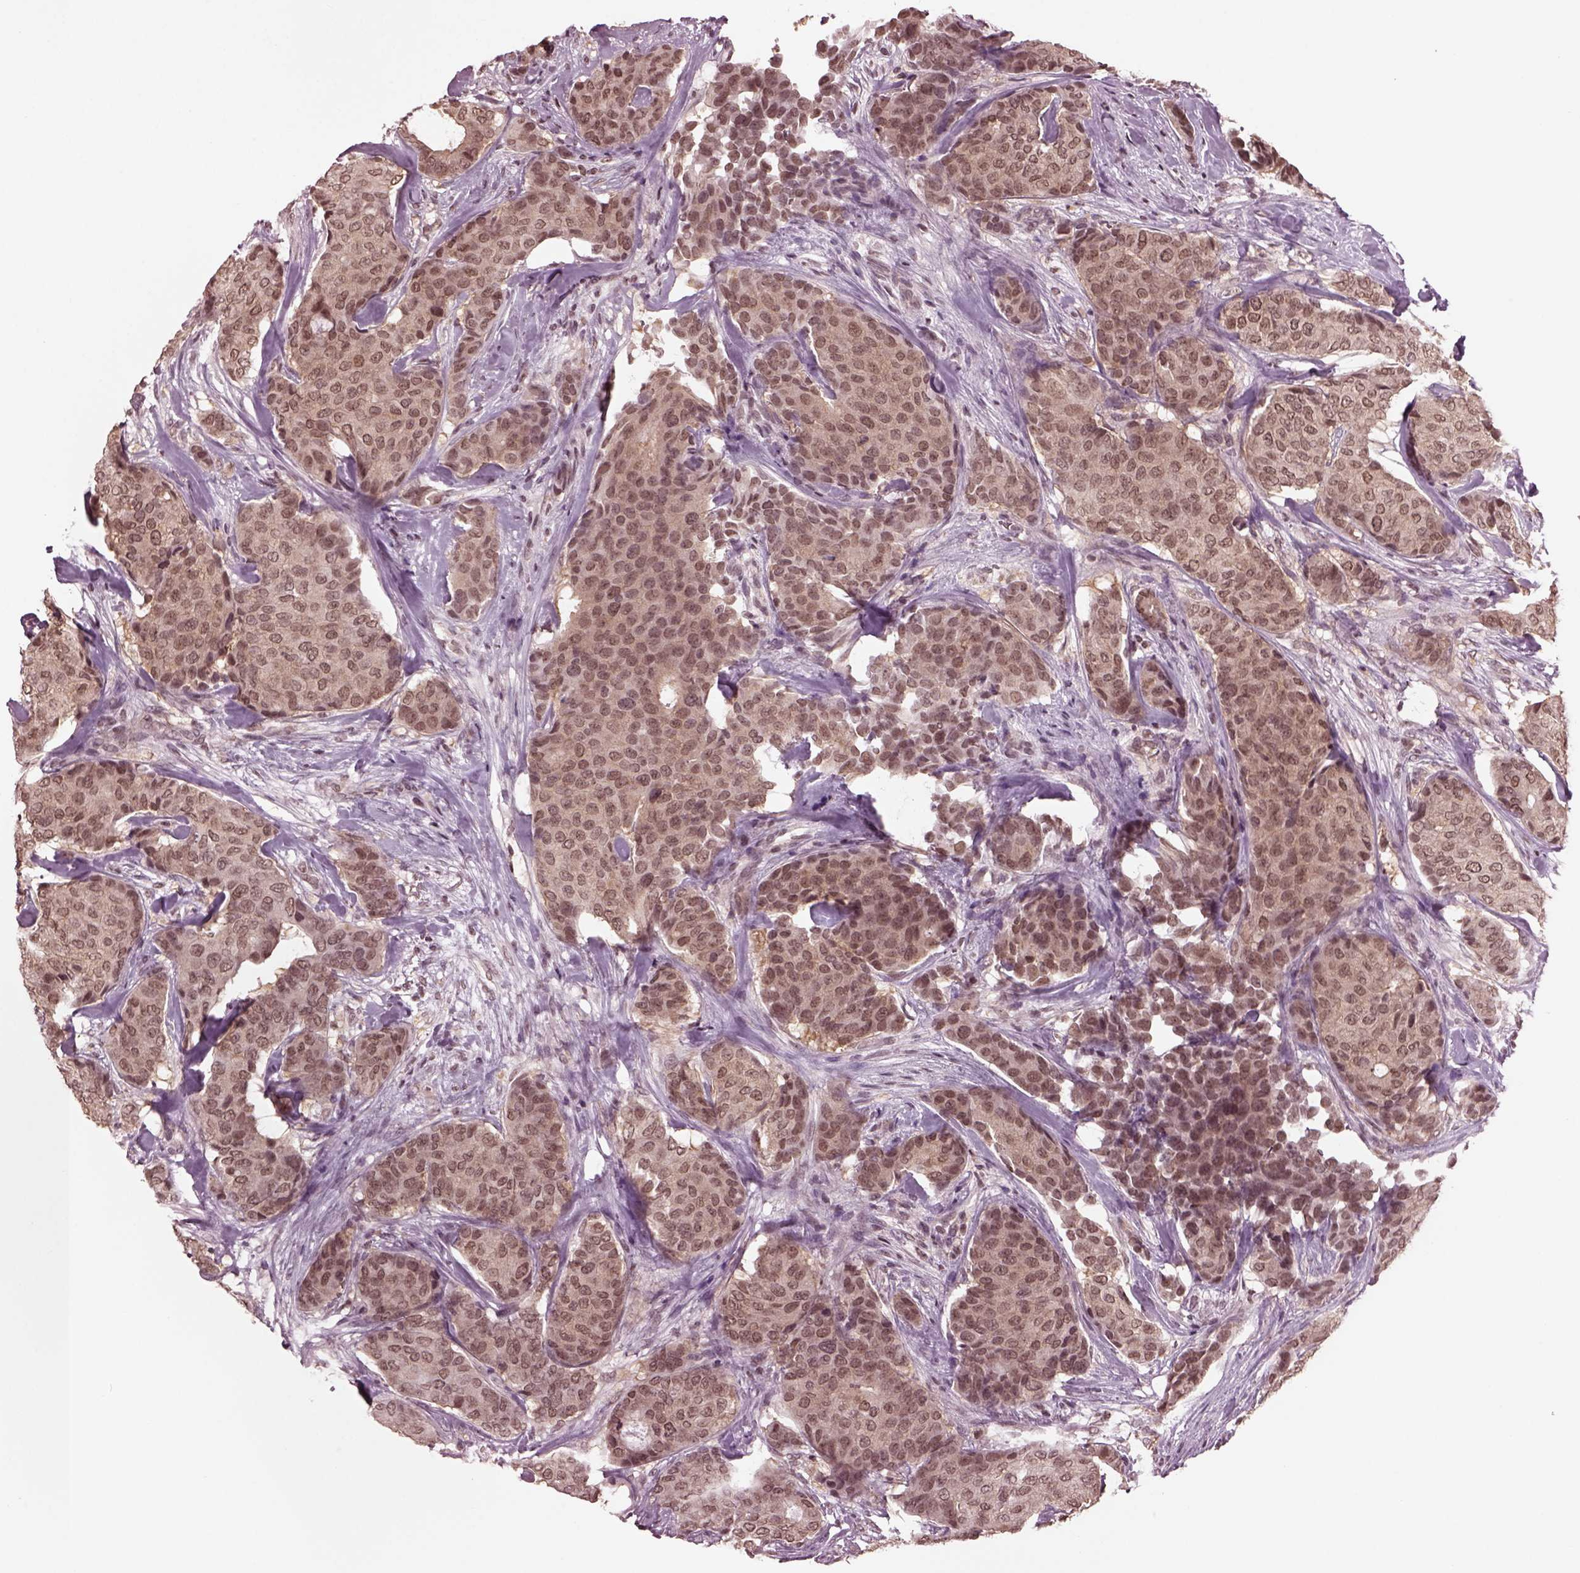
{"staining": {"intensity": "weak", "quantity": ">75%", "location": "nuclear"}, "tissue": "breast cancer", "cell_type": "Tumor cells", "image_type": "cancer", "snomed": [{"axis": "morphology", "description": "Duct carcinoma"}, {"axis": "topography", "description": "Breast"}], "caption": "Immunohistochemistry (IHC) photomicrograph of breast cancer stained for a protein (brown), which demonstrates low levels of weak nuclear positivity in about >75% of tumor cells.", "gene": "RUVBL2", "patient": {"sex": "female", "age": 75}}